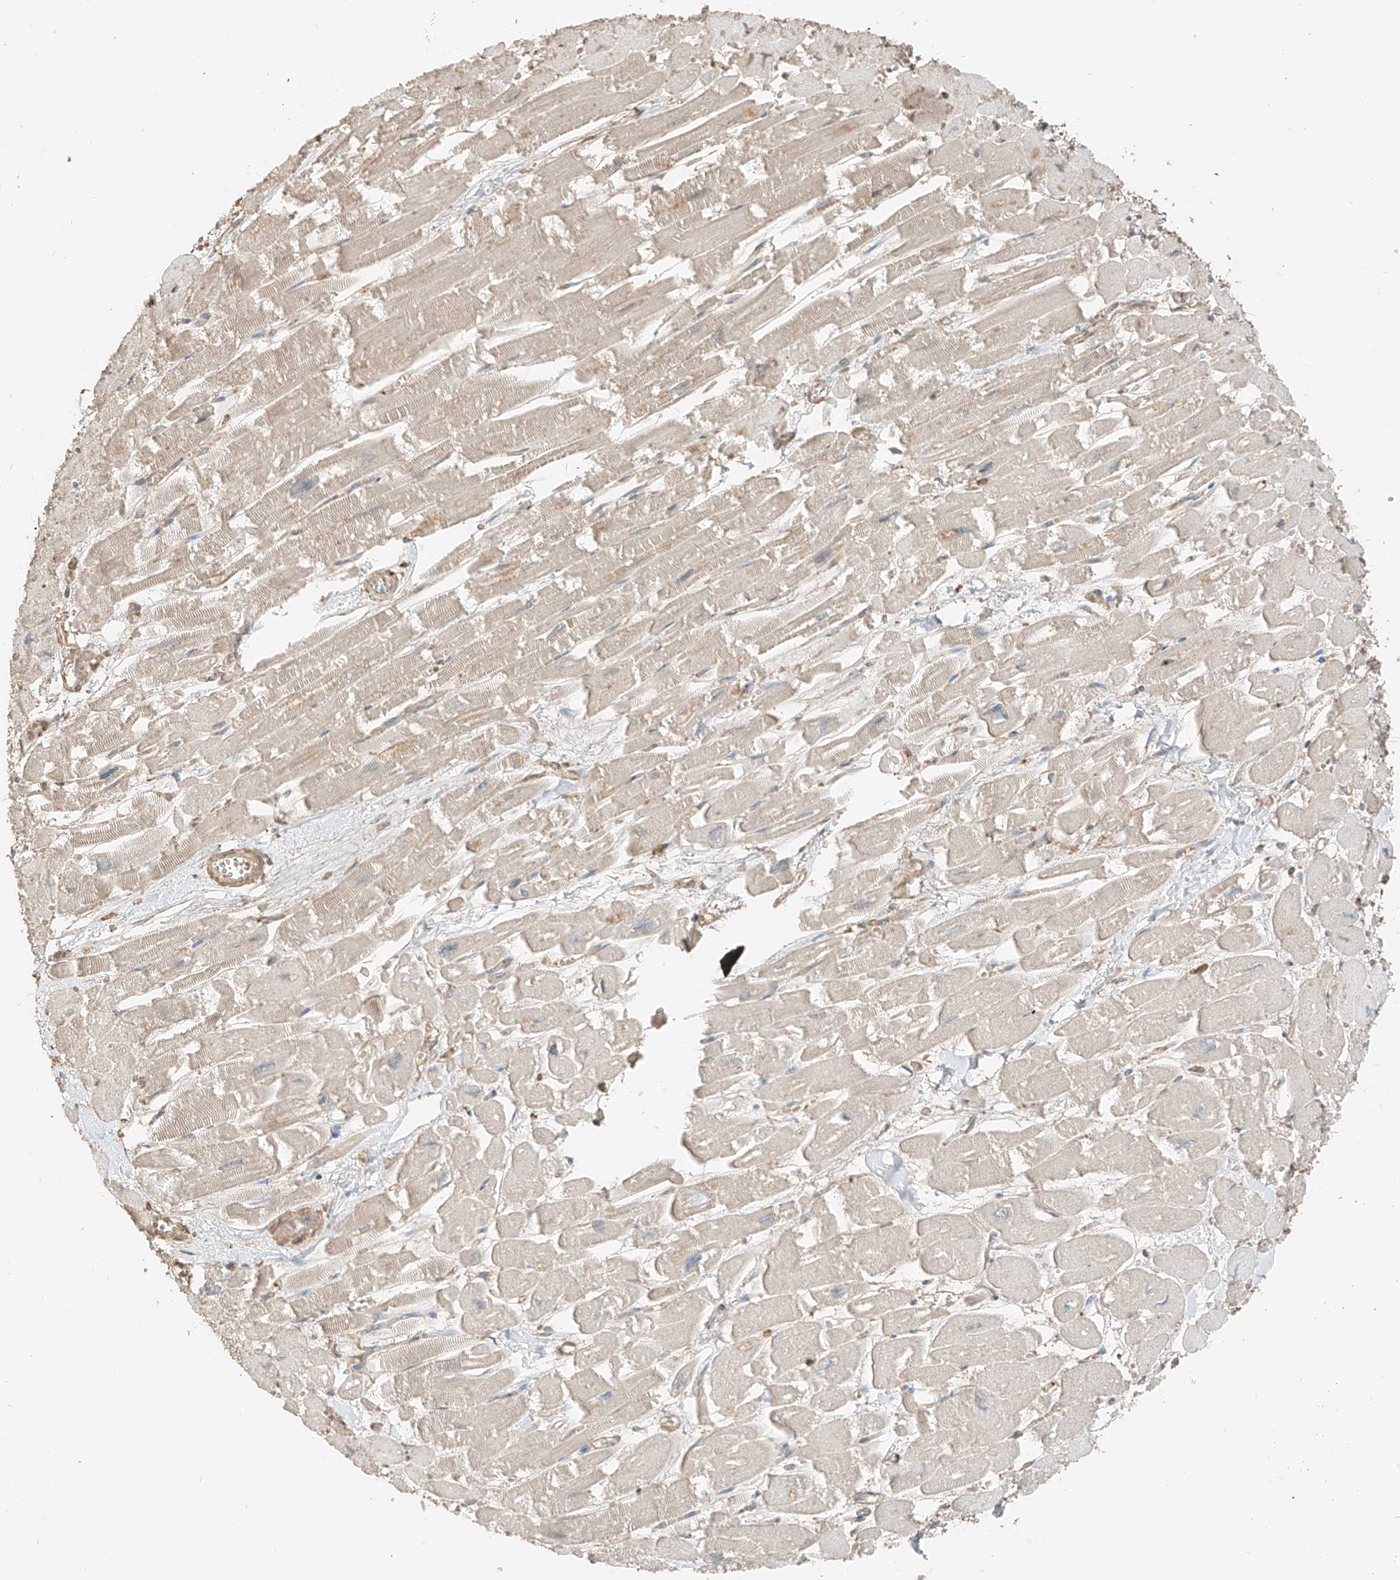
{"staining": {"intensity": "negative", "quantity": "none", "location": "none"}, "tissue": "heart muscle", "cell_type": "Cardiomyocytes", "image_type": "normal", "snomed": [{"axis": "morphology", "description": "Normal tissue, NOS"}, {"axis": "topography", "description": "Heart"}], "caption": "An immunohistochemistry (IHC) image of normal heart muscle is shown. There is no staining in cardiomyocytes of heart muscle. Nuclei are stained in blue.", "gene": "RFTN2", "patient": {"sex": "male", "age": 54}}